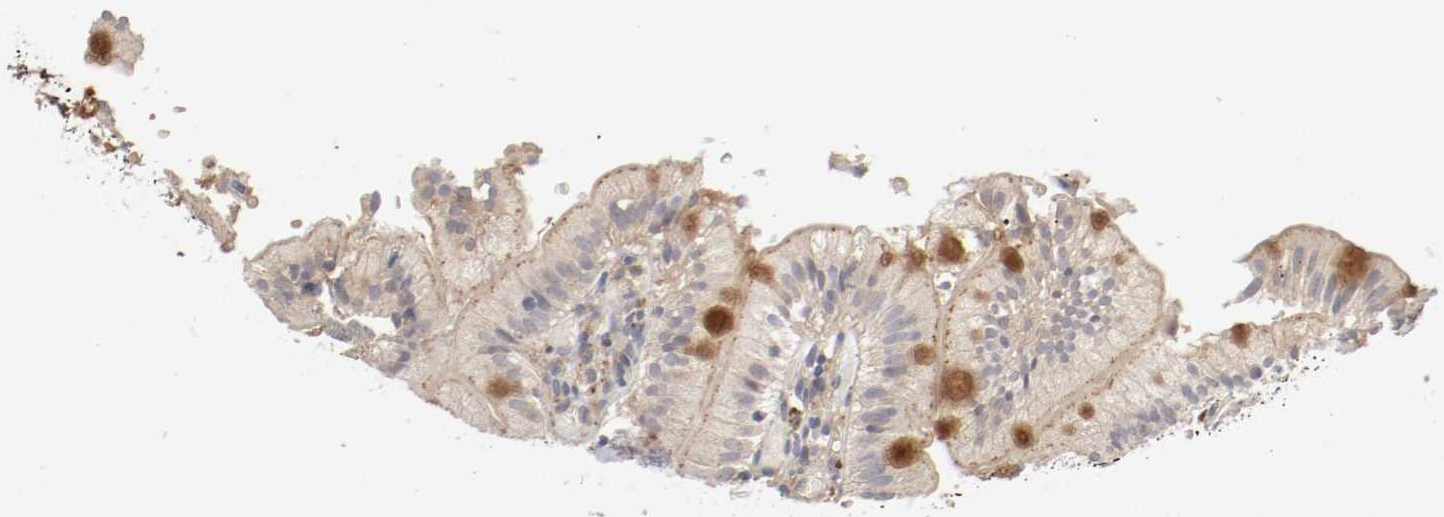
{"staining": {"intensity": "strong", "quantity": ">75%", "location": "cytoplasmic/membranous"}, "tissue": "small intestine", "cell_type": "Glandular cells", "image_type": "normal", "snomed": [{"axis": "morphology", "description": "Normal tissue, NOS"}, {"axis": "topography", "description": "Small intestine"}], "caption": "About >75% of glandular cells in normal human small intestine exhibit strong cytoplasmic/membranous protein positivity as visualized by brown immunohistochemical staining.", "gene": "REN", "patient": {"sex": "male", "age": 71}}